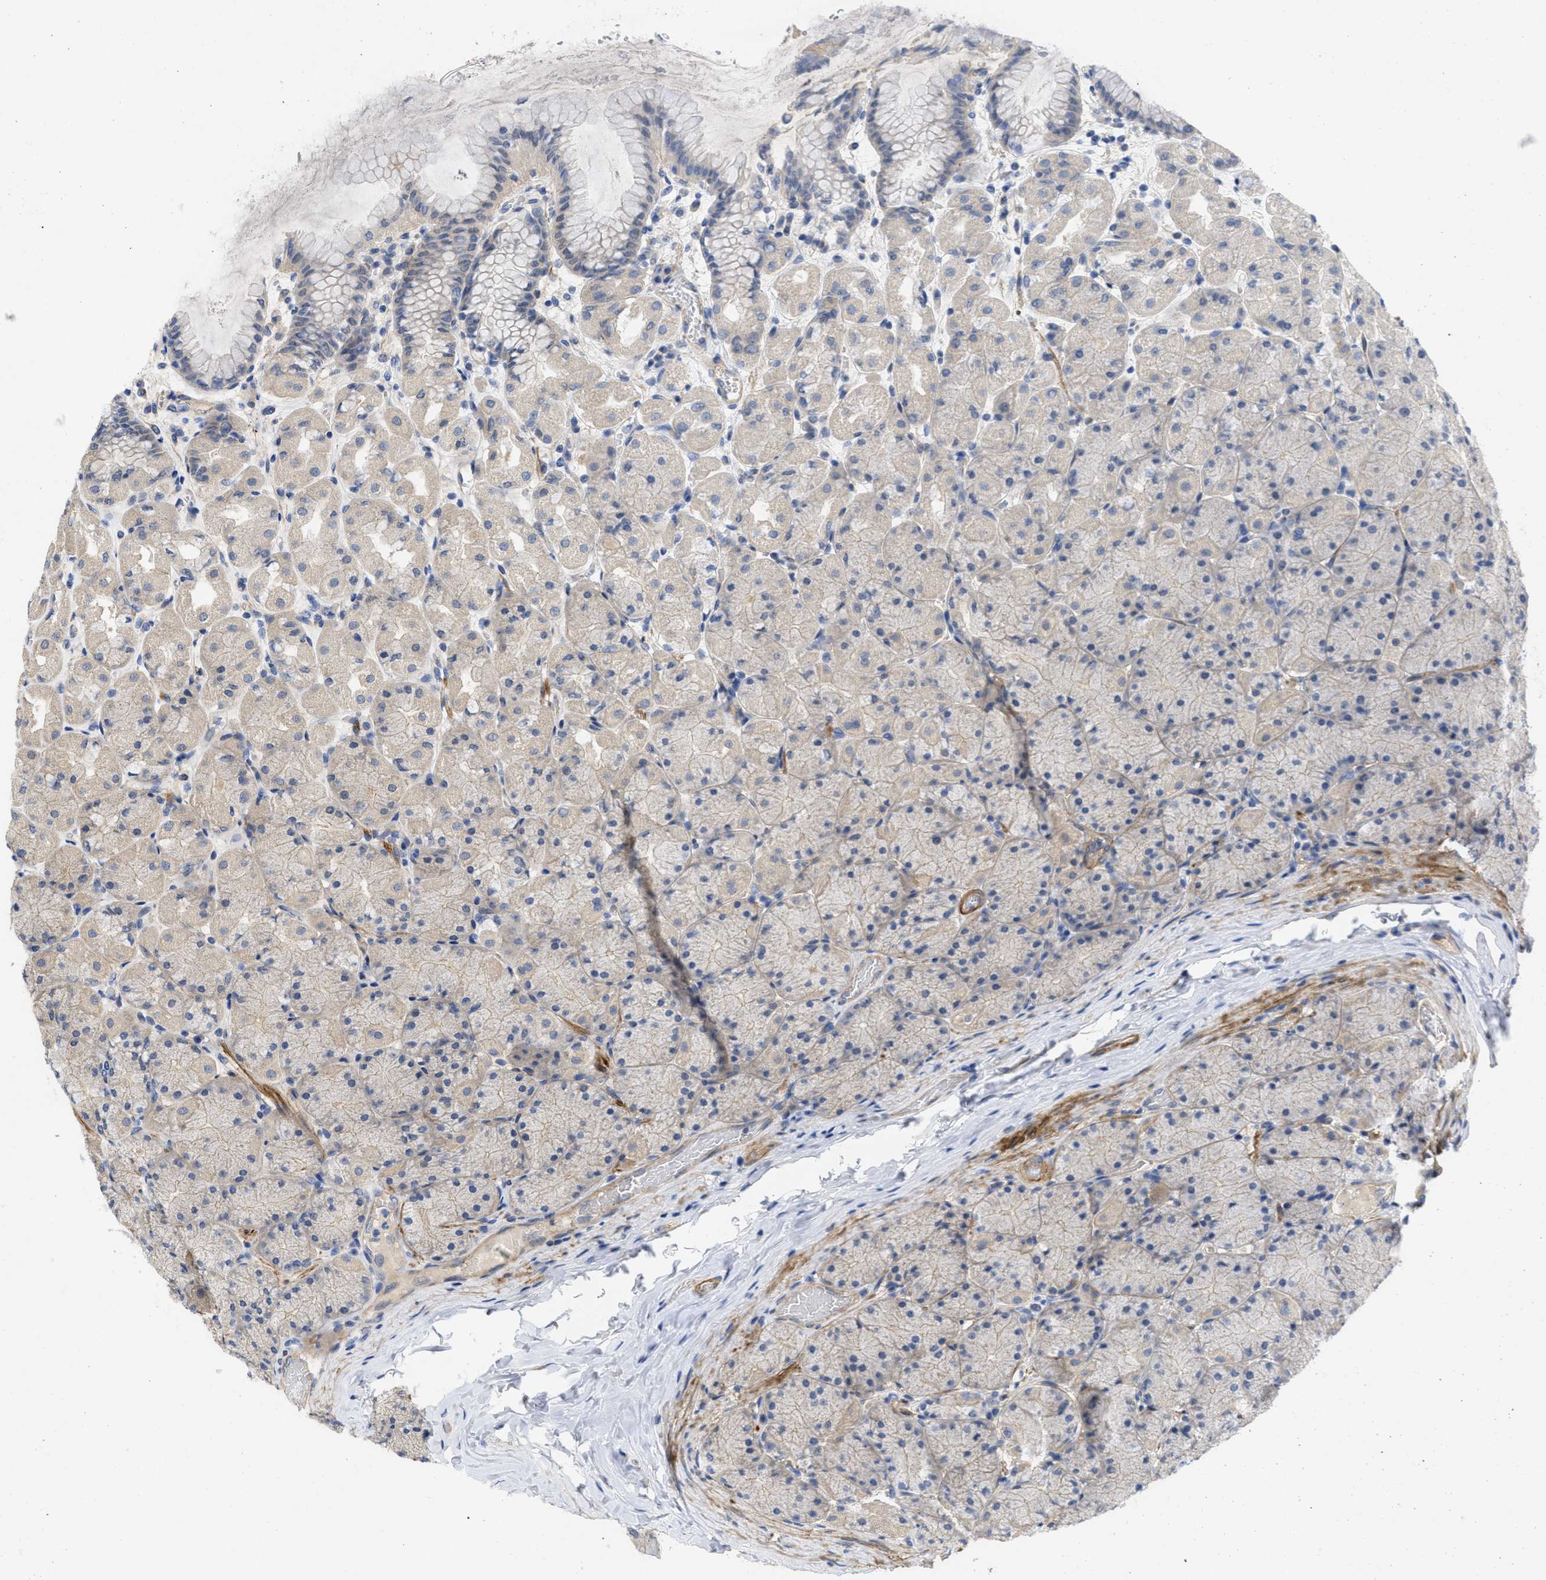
{"staining": {"intensity": "weak", "quantity": "25%-75%", "location": "cytoplasmic/membranous"}, "tissue": "stomach", "cell_type": "Glandular cells", "image_type": "normal", "snomed": [{"axis": "morphology", "description": "Normal tissue, NOS"}, {"axis": "topography", "description": "Stomach, upper"}], "caption": "Human stomach stained with a brown dye exhibits weak cytoplasmic/membranous positive staining in approximately 25%-75% of glandular cells.", "gene": "ARHGEF26", "patient": {"sex": "female", "age": 56}}